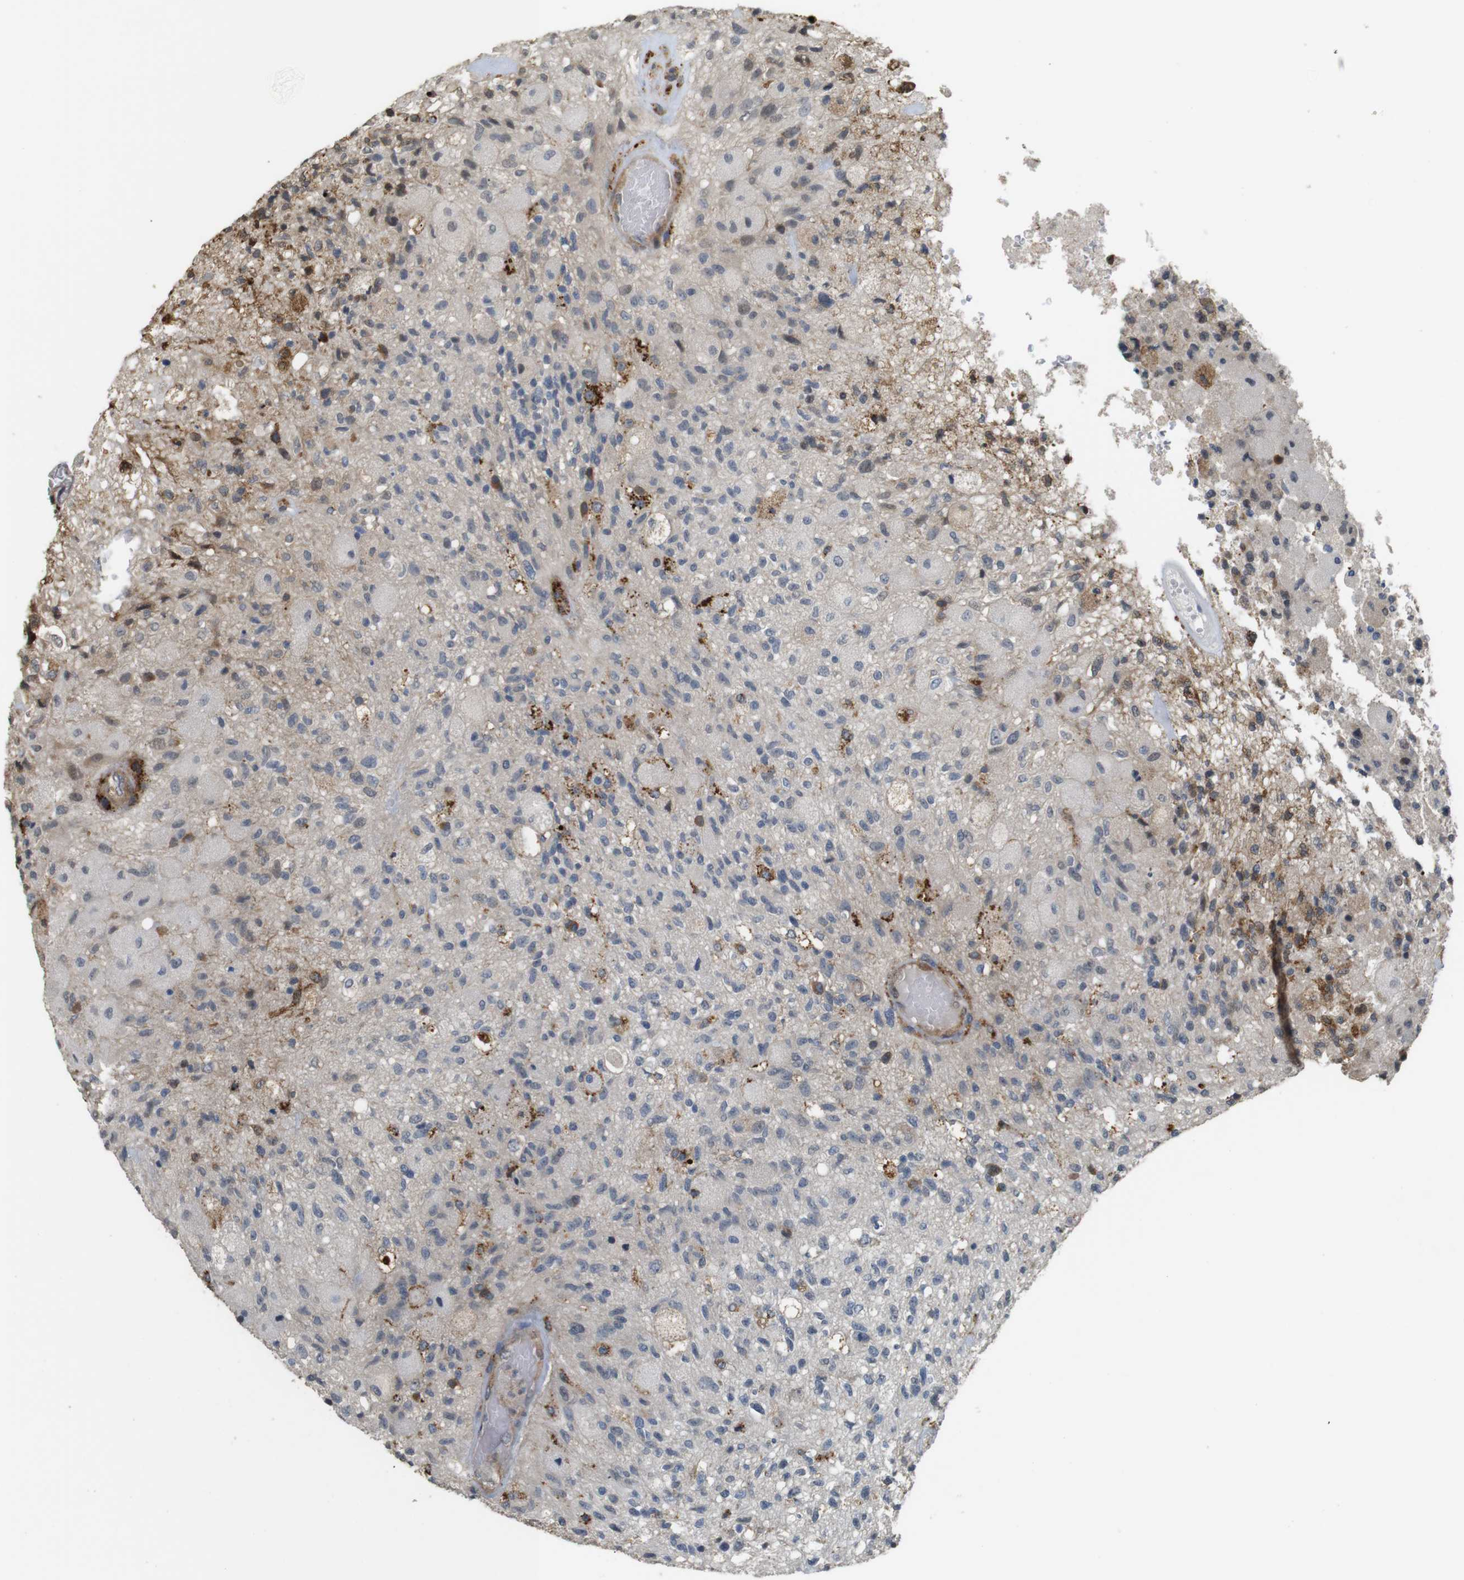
{"staining": {"intensity": "moderate", "quantity": "<25%", "location": "cytoplasmic/membranous"}, "tissue": "glioma", "cell_type": "Tumor cells", "image_type": "cancer", "snomed": [{"axis": "morphology", "description": "Normal tissue, NOS"}, {"axis": "morphology", "description": "Glioma, malignant, High grade"}, {"axis": "topography", "description": "Cerebral cortex"}], "caption": "High-grade glioma (malignant) tissue demonstrates moderate cytoplasmic/membranous staining in about <25% of tumor cells (DAB (3,3'-diaminobenzidine) IHC, brown staining for protein, blue staining for nuclei).", "gene": "KSR1", "patient": {"sex": "male", "age": 77}}